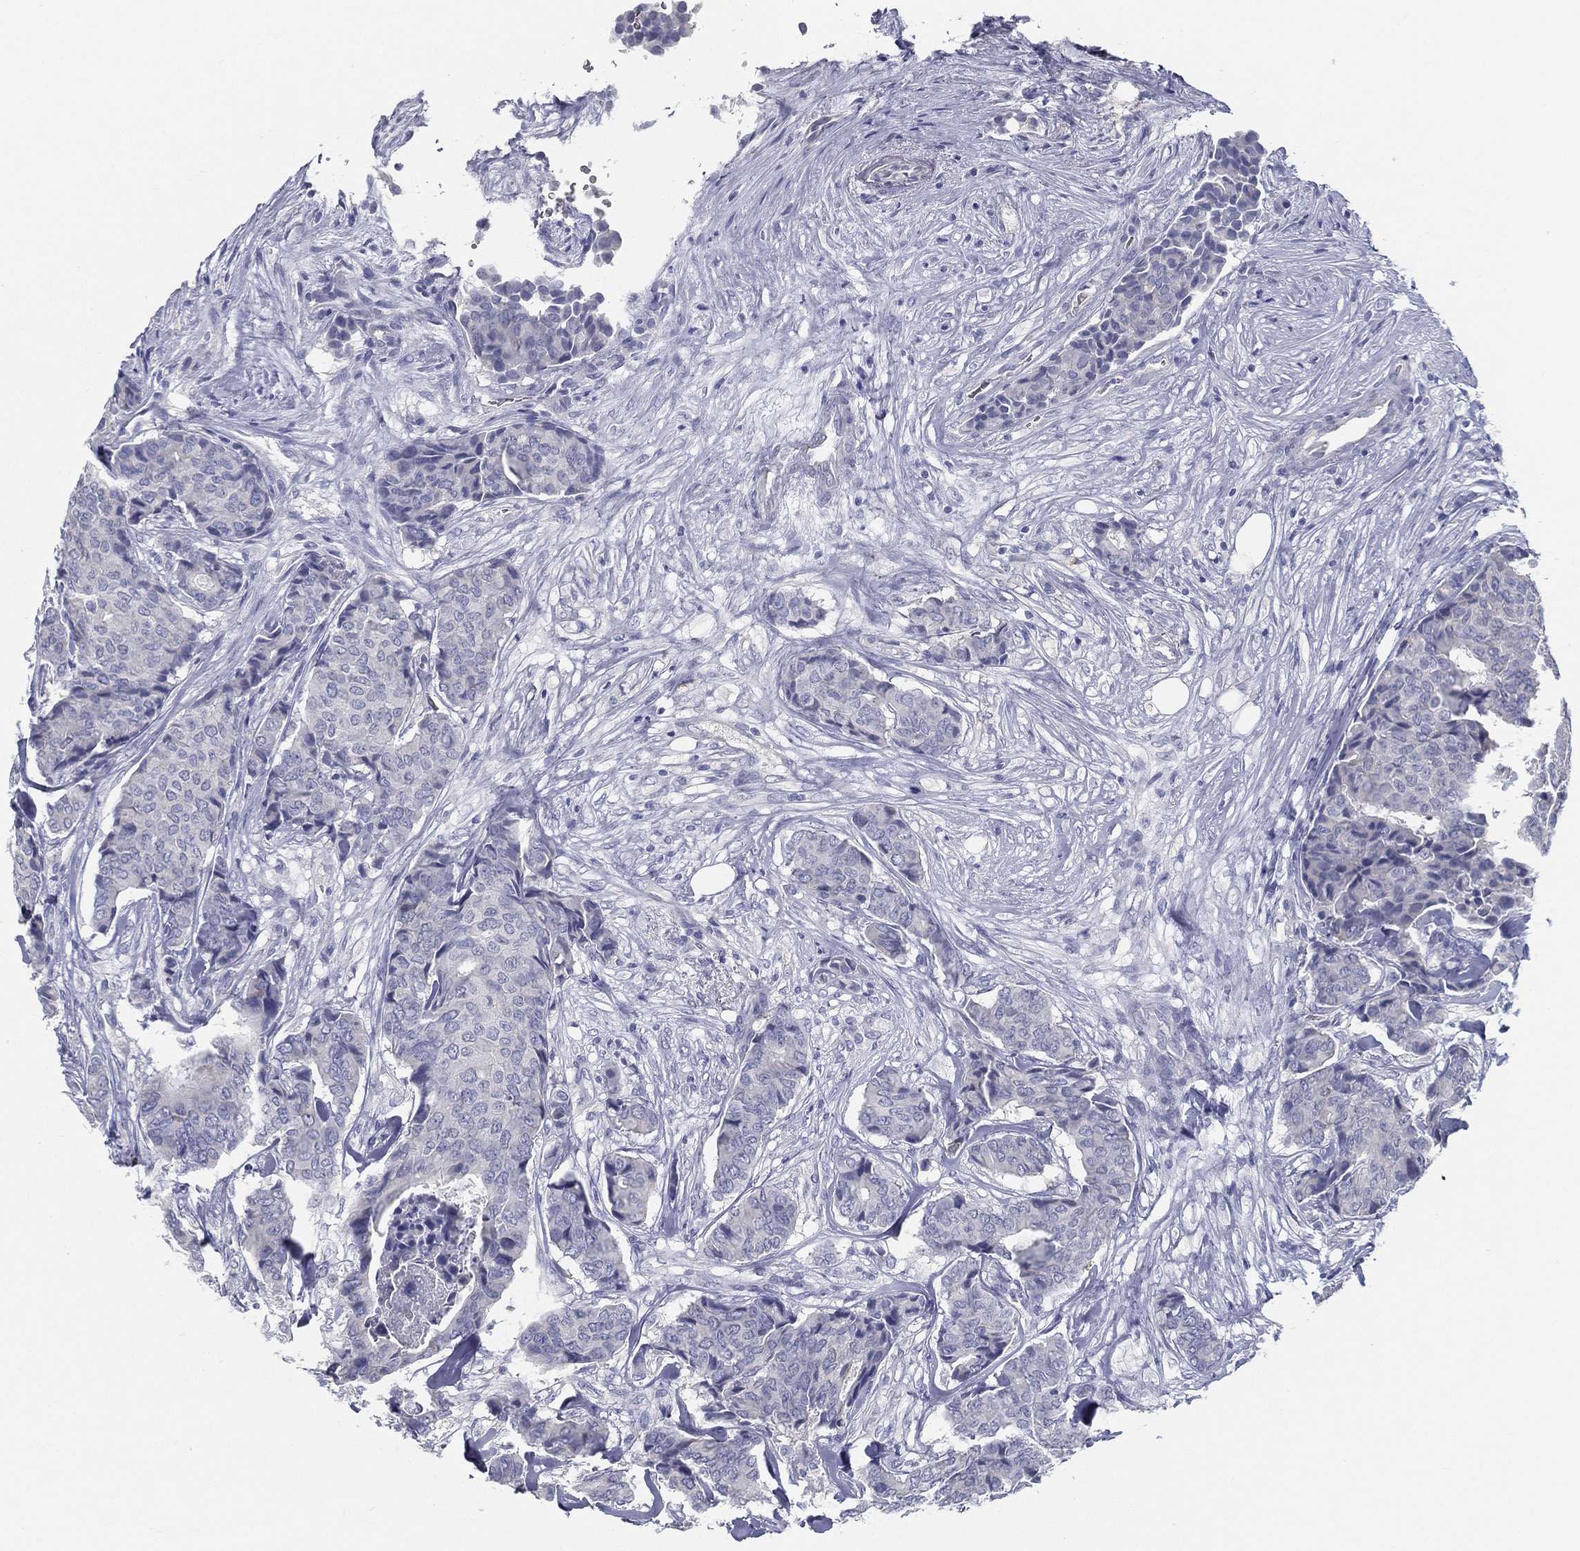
{"staining": {"intensity": "negative", "quantity": "none", "location": "none"}, "tissue": "breast cancer", "cell_type": "Tumor cells", "image_type": "cancer", "snomed": [{"axis": "morphology", "description": "Duct carcinoma"}, {"axis": "topography", "description": "Breast"}], "caption": "Immunohistochemical staining of human breast cancer (intraductal carcinoma) exhibits no significant expression in tumor cells.", "gene": "STS", "patient": {"sex": "female", "age": 75}}